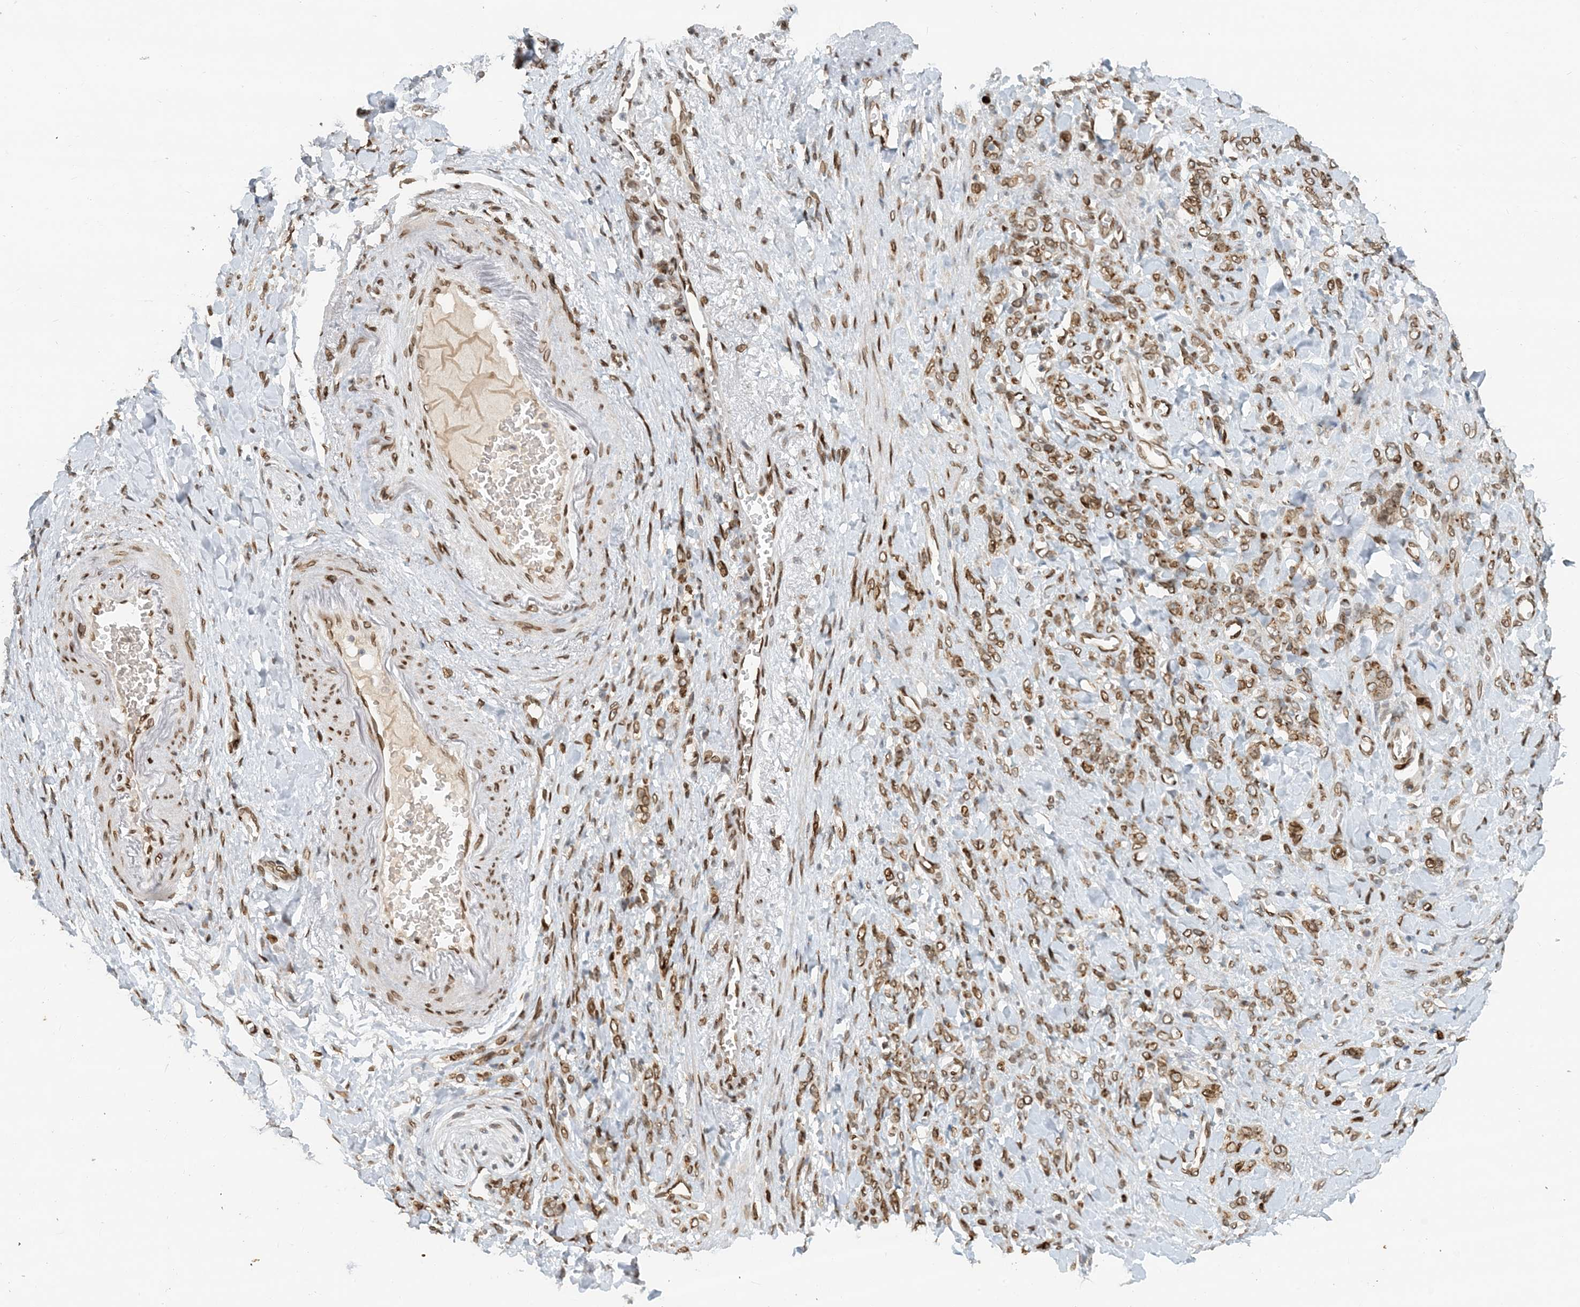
{"staining": {"intensity": "weak", "quantity": ">75%", "location": "cytoplasmic/membranous"}, "tissue": "stomach cancer", "cell_type": "Tumor cells", "image_type": "cancer", "snomed": [{"axis": "morphology", "description": "Normal tissue, NOS"}, {"axis": "morphology", "description": "Adenocarcinoma, NOS"}, {"axis": "topography", "description": "Stomach"}], "caption": "This is an image of IHC staining of stomach adenocarcinoma, which shows weak positivity in the cytoplasmic/membranous of tumor cells.", "gene": "SLC35A2", "patient": {"sex": "male", "age": 82}}